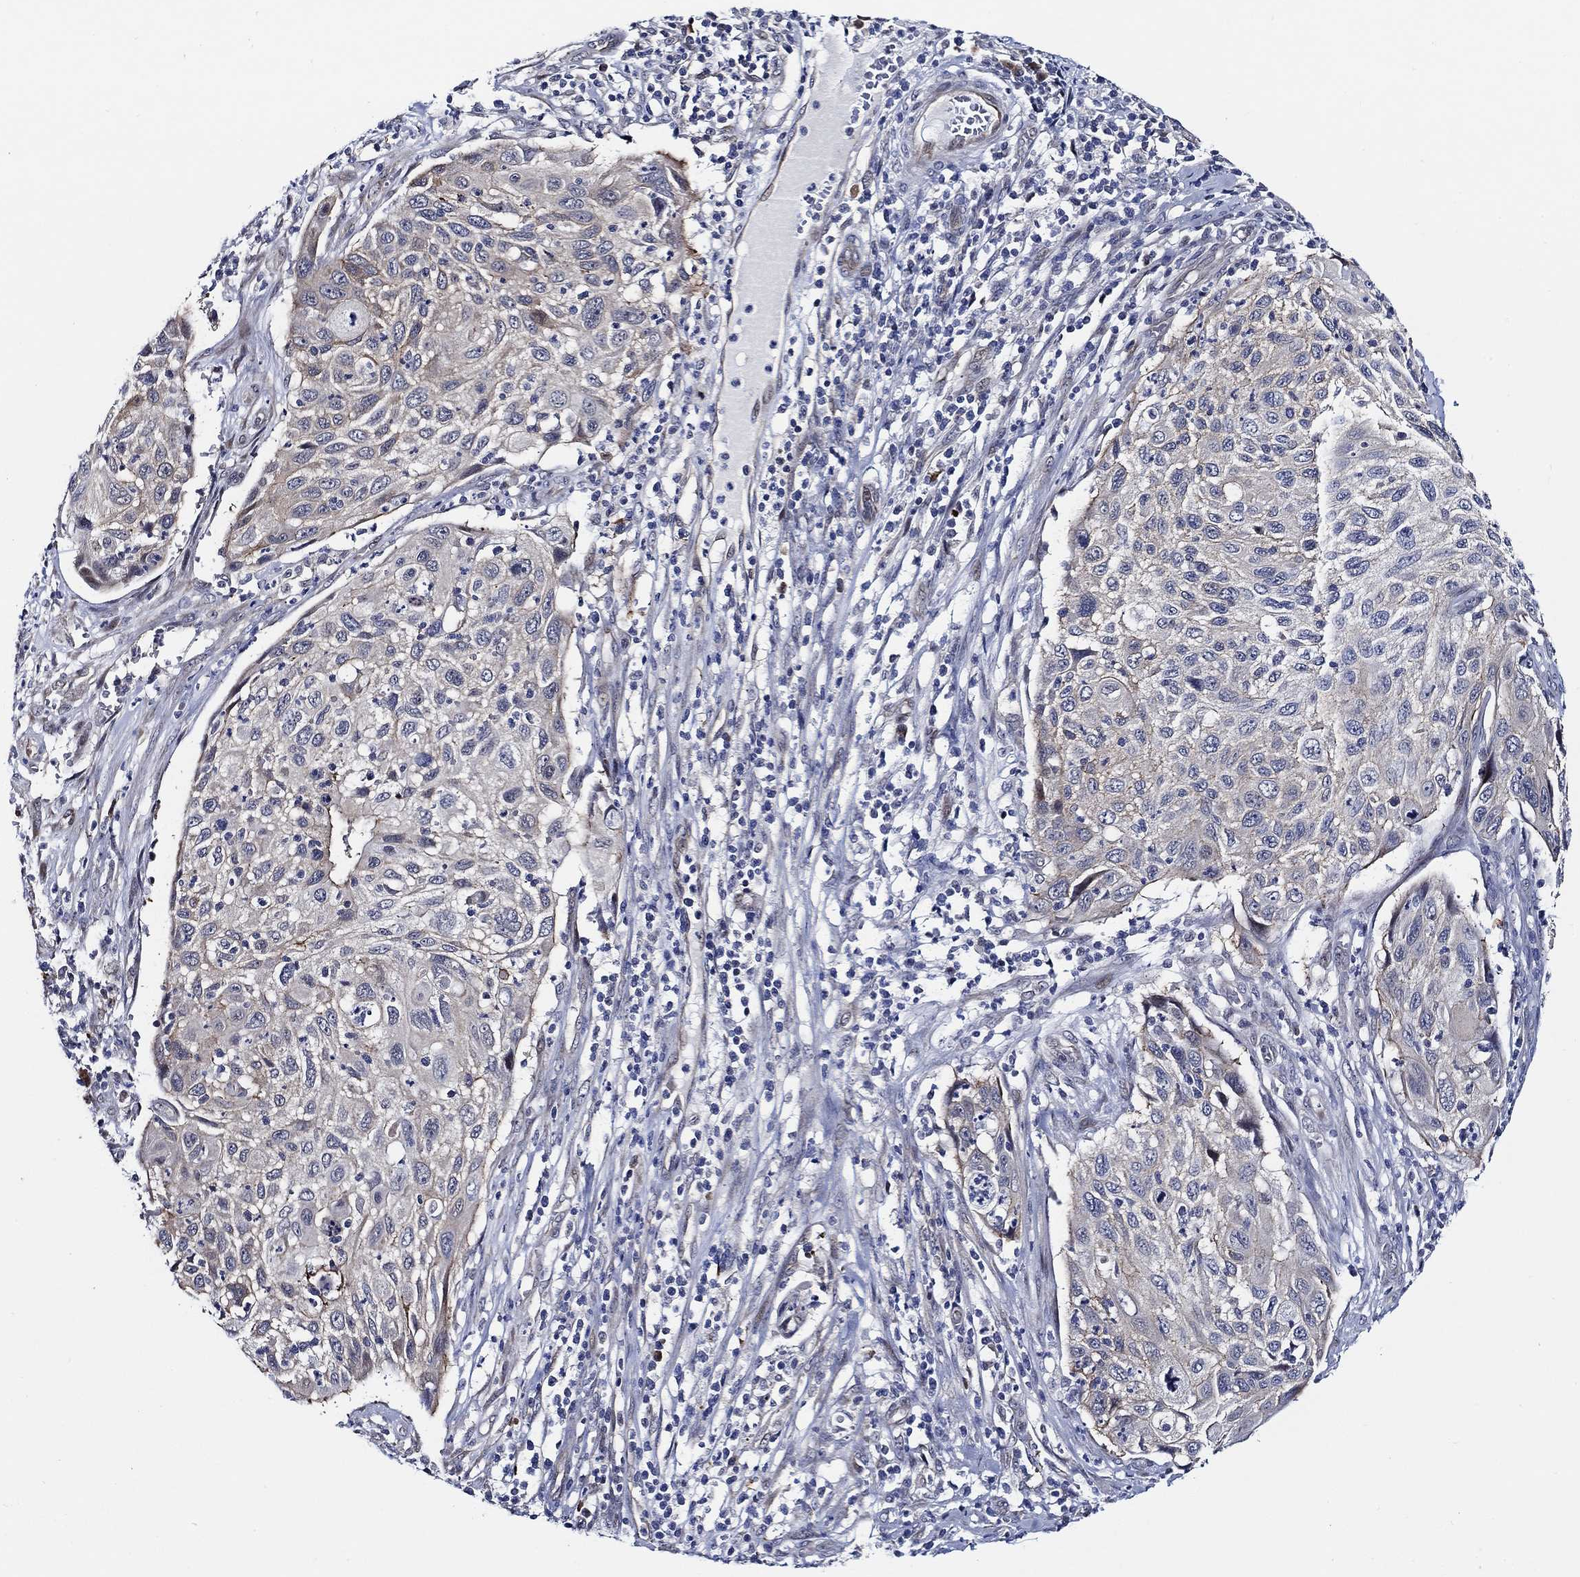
{"staining": {"intensity": "weak", "quantity": "<25%", "location": "cytoplasmic/membranous"}, "tissue": "cervical cancer", "cell_type": "Tumor cells", "image_type": "cancer", "snomed": [{"axis": "morphology", "description": "Squamous cell carcinoma, NOS"}, {"axis": "topography", "description": "Cervix"}], "caption": "Immunohistochemistry photomicrograph of squamous cell carcinoma (cervical) stained for a protein (brown), which reveals no positivity in tumor cells.", "gene": "C8orf48", "patient": {"sex": "female", "age": 70}}